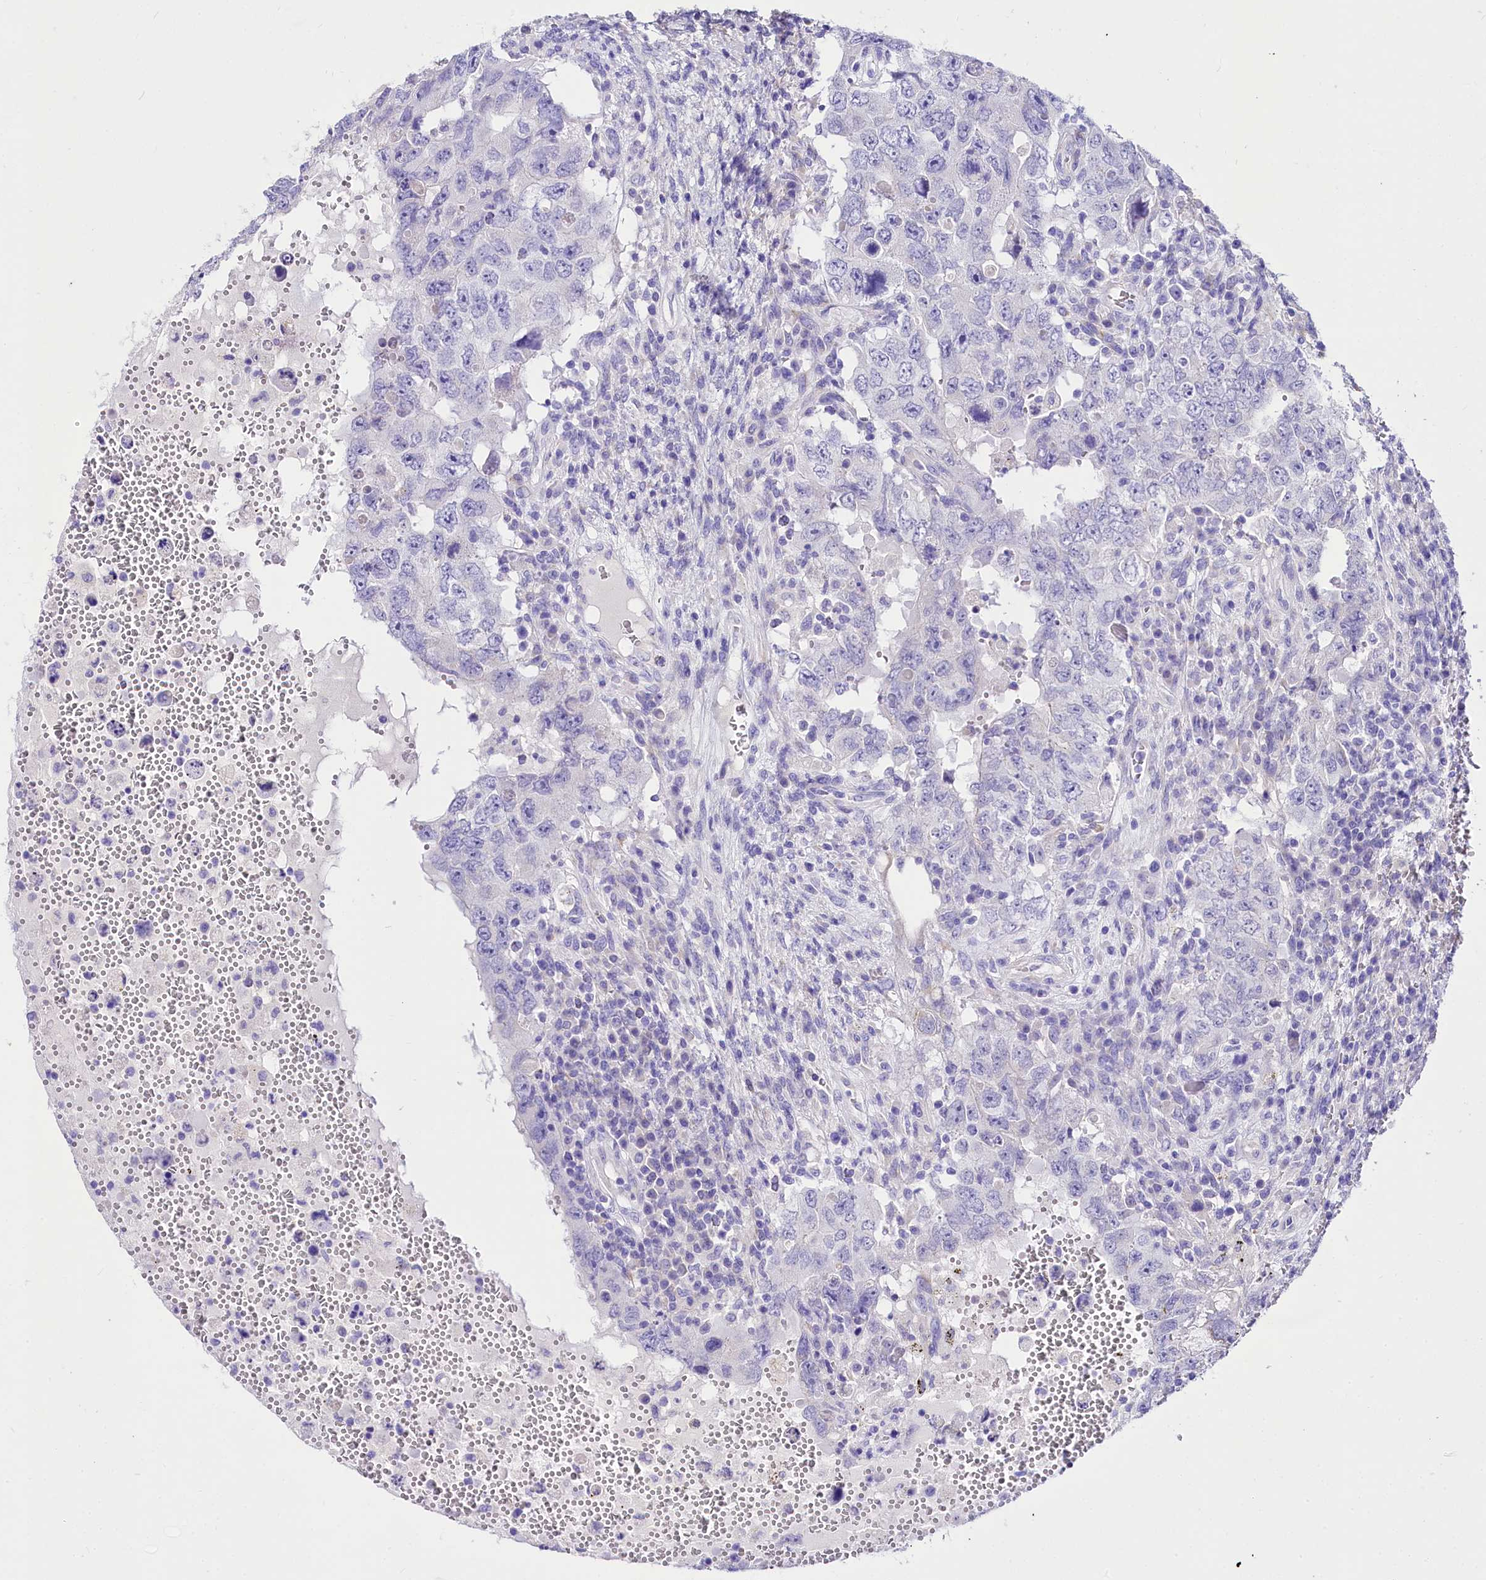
{"staining": {"intensity": "negative", "quantity": "none", "location": "none"}, "tissue": "testis cancer", "cell_type": "Tumor cells", "image_type": "cancer", "snomed": [{"axis": "morphology", "description": "Carcinoma, Embryonal, NOS"}, {"axis": "topography", "description": "Testis"}], "caption": "Micrograph shows no significant protein positivity in tumor cells of testis cancer (embryonal carcinoma). (Stains: DAB (3,3'-diaminobenzidine) immunohistochemistry with hematoxylin counter stain, Microscopy: brightfield microscopy at high magnification).", "gene": "A2ML1", "patient": {"sex": "male", "age": 26}}